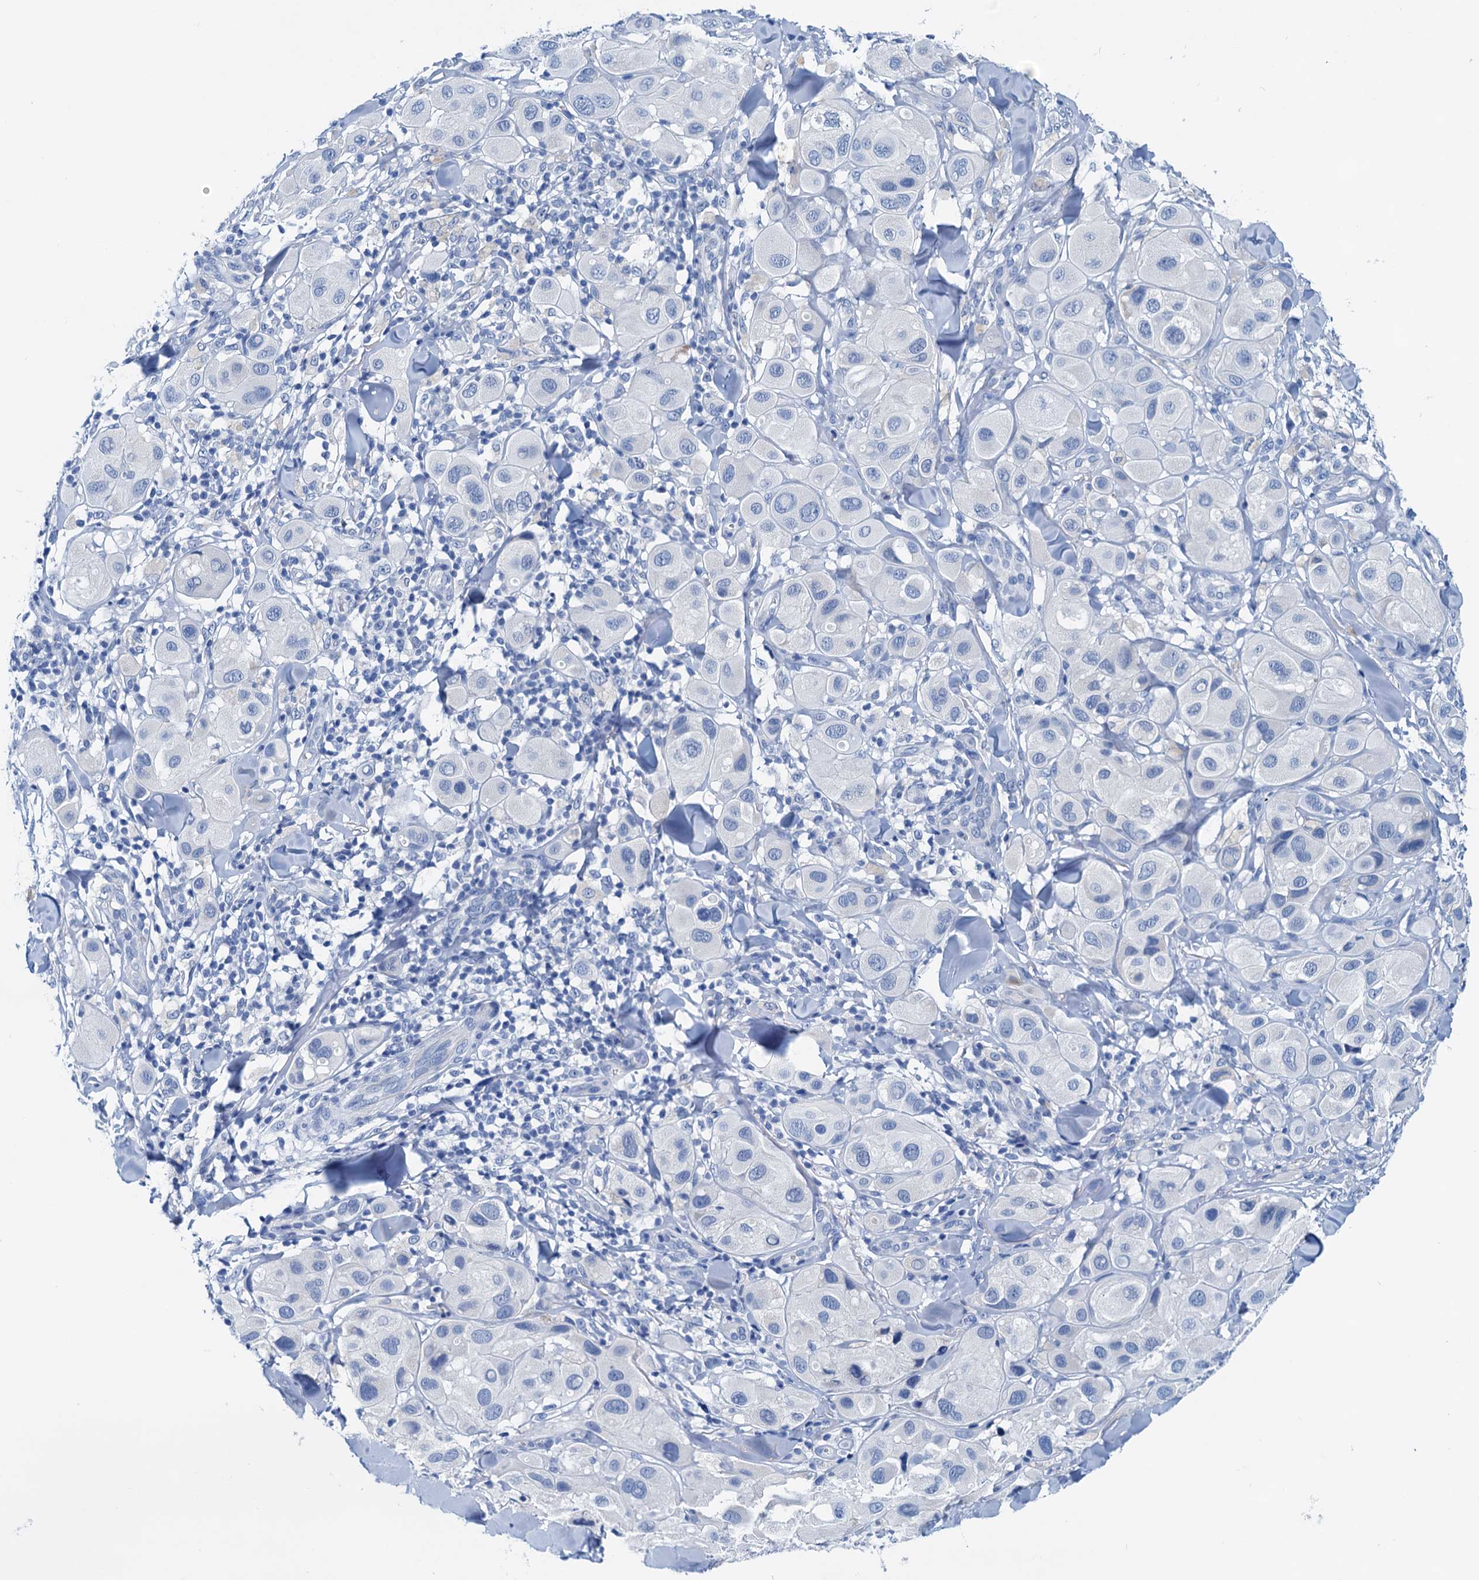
{"staining": {"intensity": "negative", "quantity": "none", "location": "none"}, "tissue": "melanoma", "cell_type": "Tumor cells", "image_type": "cancer", "snomed": [{"axis": "morphology", "description": "Malignant melanoma, Metastatic site"}, {"axis": "topography", "description": "Skin"}], "caption": "IHC of human malignant melanoma (metastatic site) shows no positivity in tumor cells.", "gene": "KNDC1", "patient": {"sex": "male", "age": 41}}